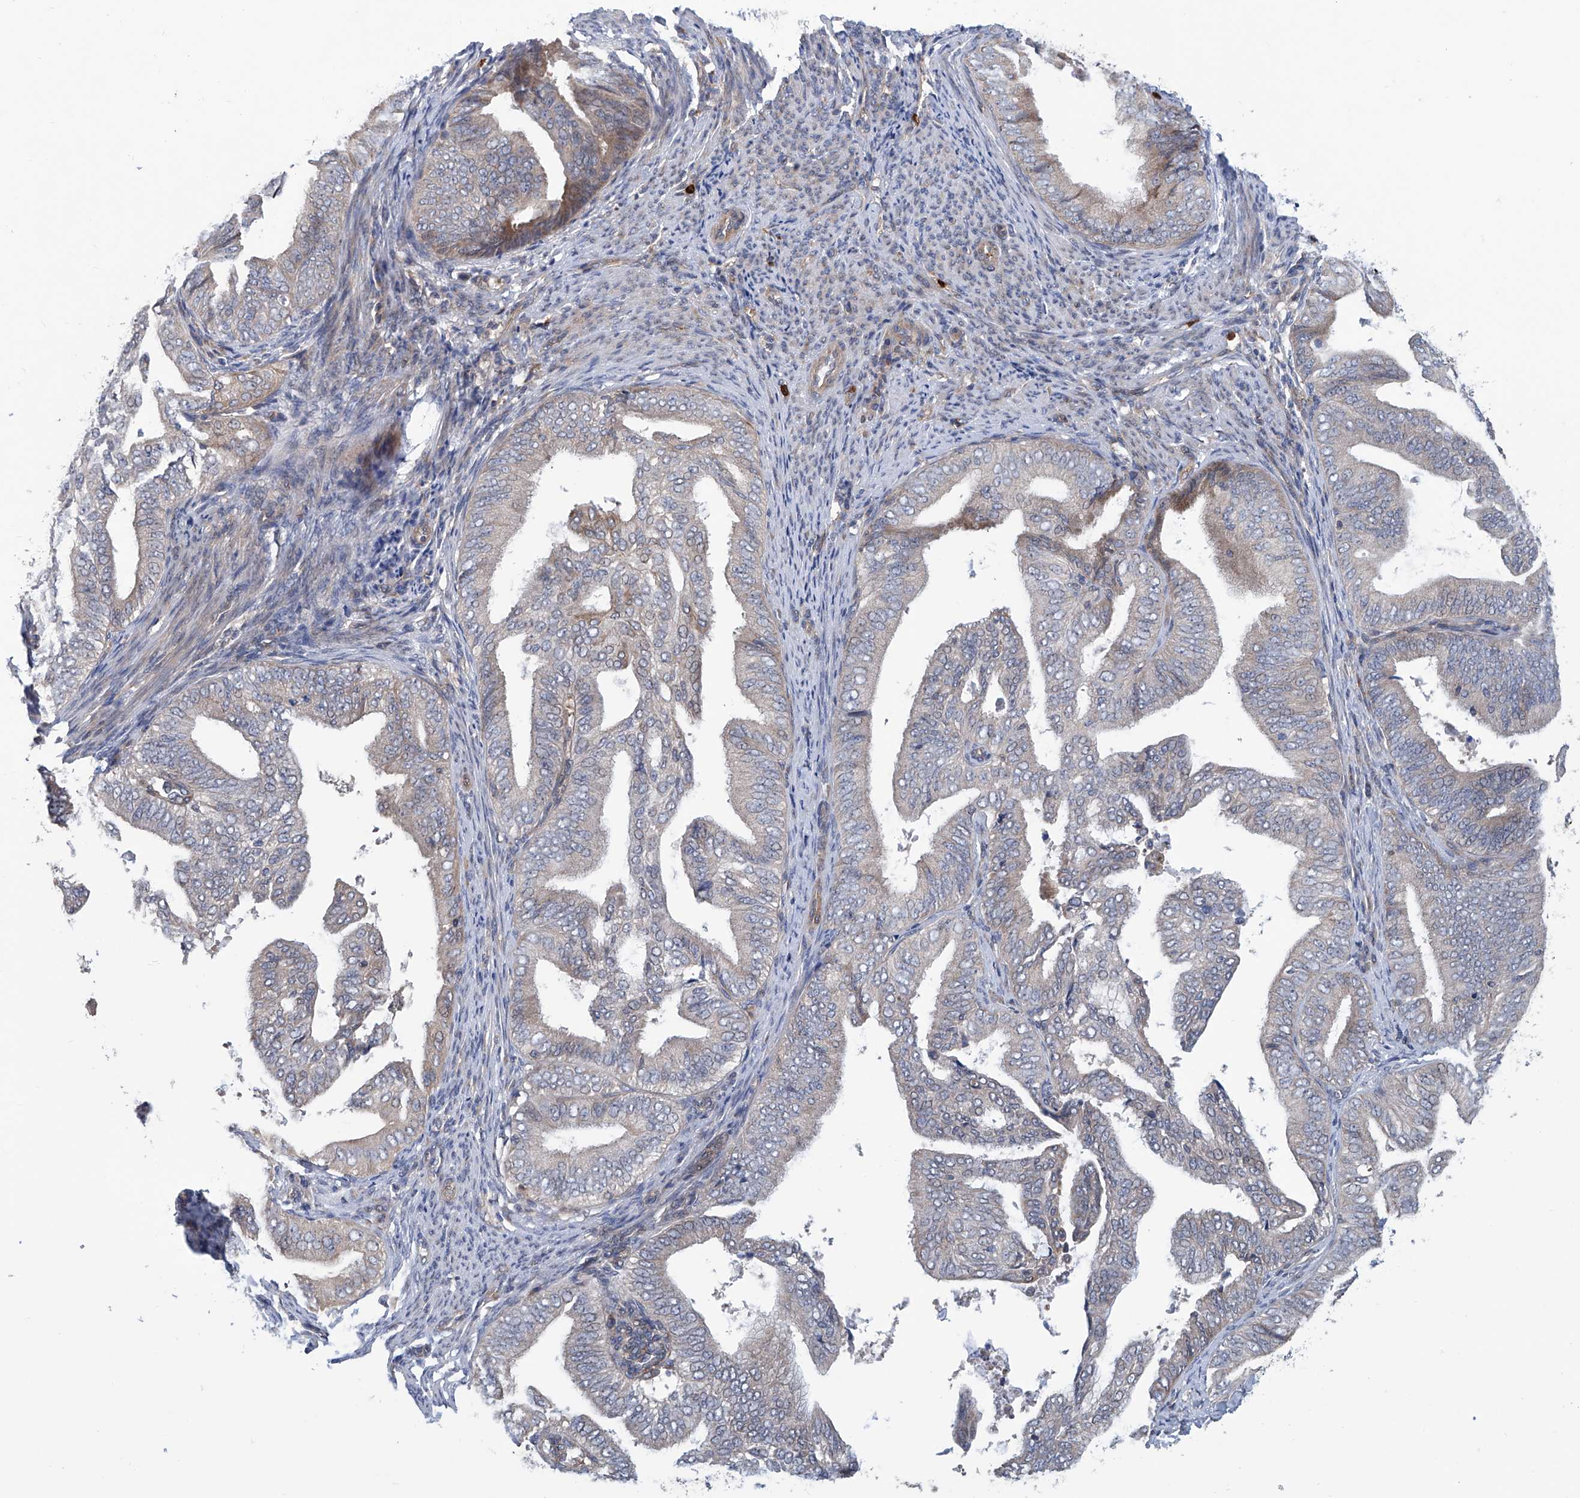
{"staining": {"intensity": "weak", "quantity": "<25%", "location": "cytoplasmic/membranous"}, "tissue": "endometrial cancer", "cell_type": "Tumor cells", "image_type": "cancer", "snomed": [{"axis": "morphology", "description": "Adenocarcinoma, NOS"}, {"axis": "topography", "description": "Endometrium"}], "caption": "Tumor cells show no significant protein expression in endometrial cancer (adenocarcinoma).", "gene": "EIF2D", "patient": {"sex": "female", "age": 58}}